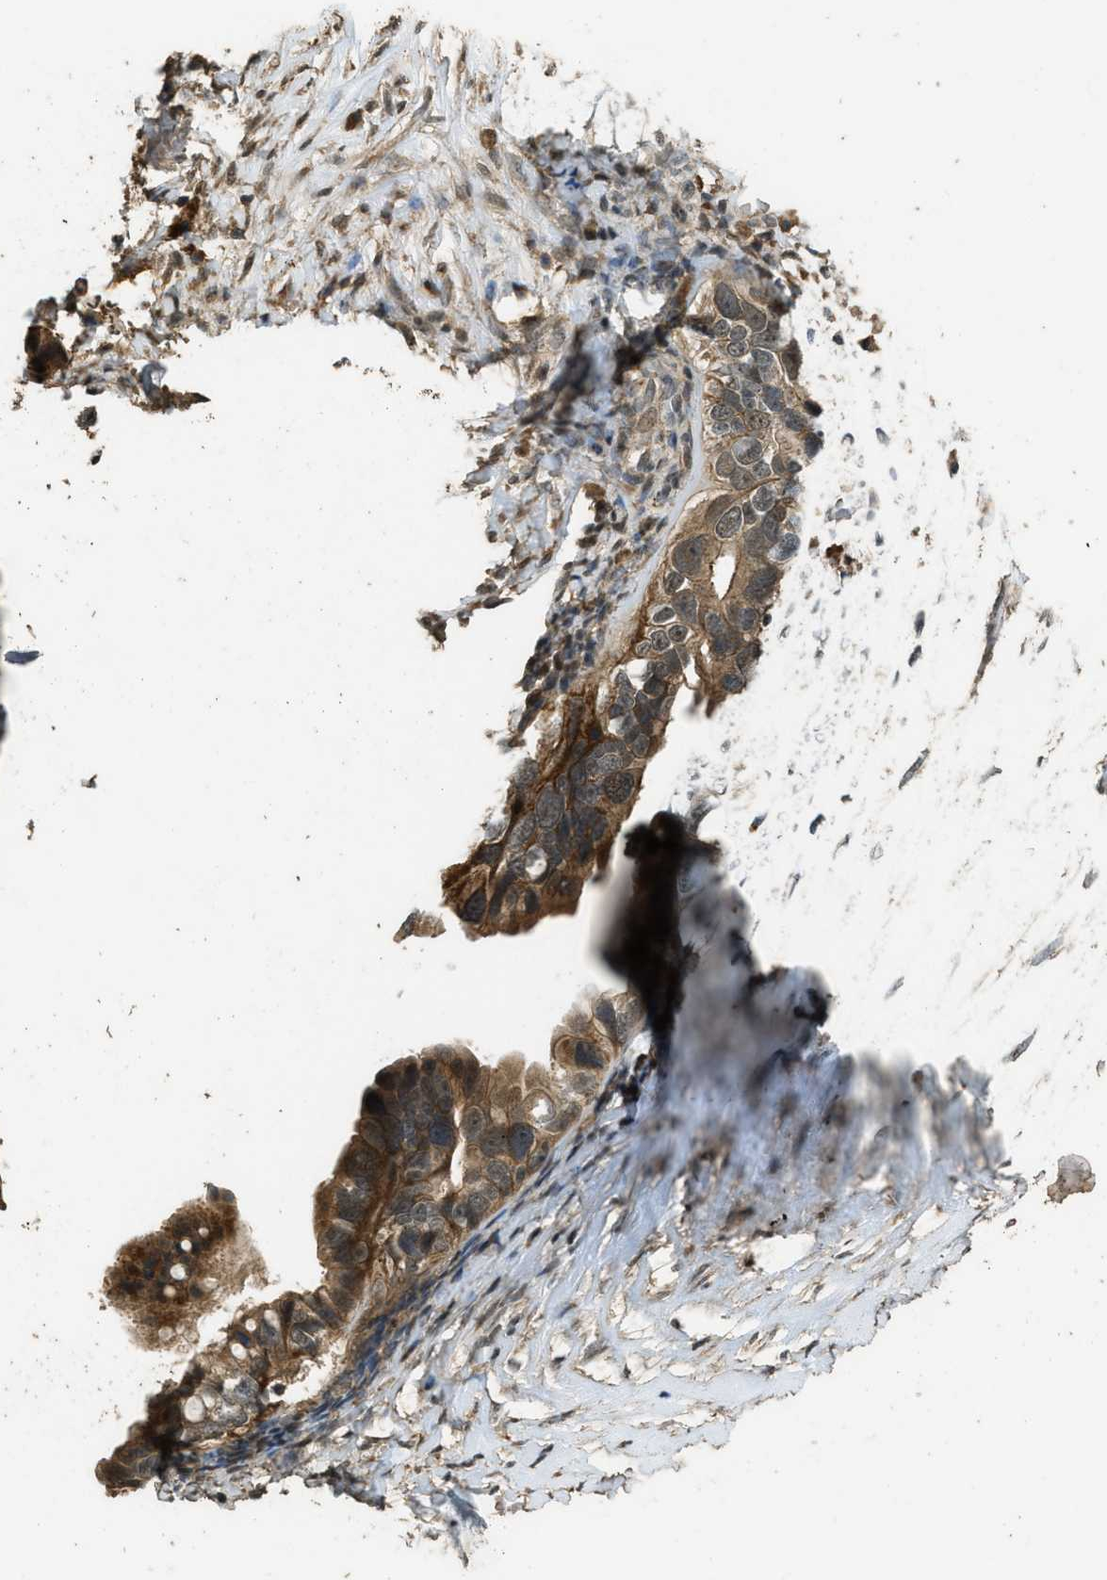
{"staining": {"intensity": "weak", "quantity": ">75%", "location": "cytoplasmic/membranous"}, "tissue": "ovarian cancer", "cell_type": "Tumor cells", "image_type": "cancer", "snomed": [{"axis": "morphology", "description": "Cystadenocarcinoma, serous, NOS"}, {"axis": "topography", "description": "Ovary"}], "caption": "Ovarian serous cystadenocarcinoma was stained to show a protein in brown. There is low levels of weak cytoplasmic/membranous positivity in about >75% of tumor cells. (DAB IHC, brown staining for protein, blue staining for nuclei).", "gene": "PPP6R3", "patient": {"sex": "female", "age": 56}}